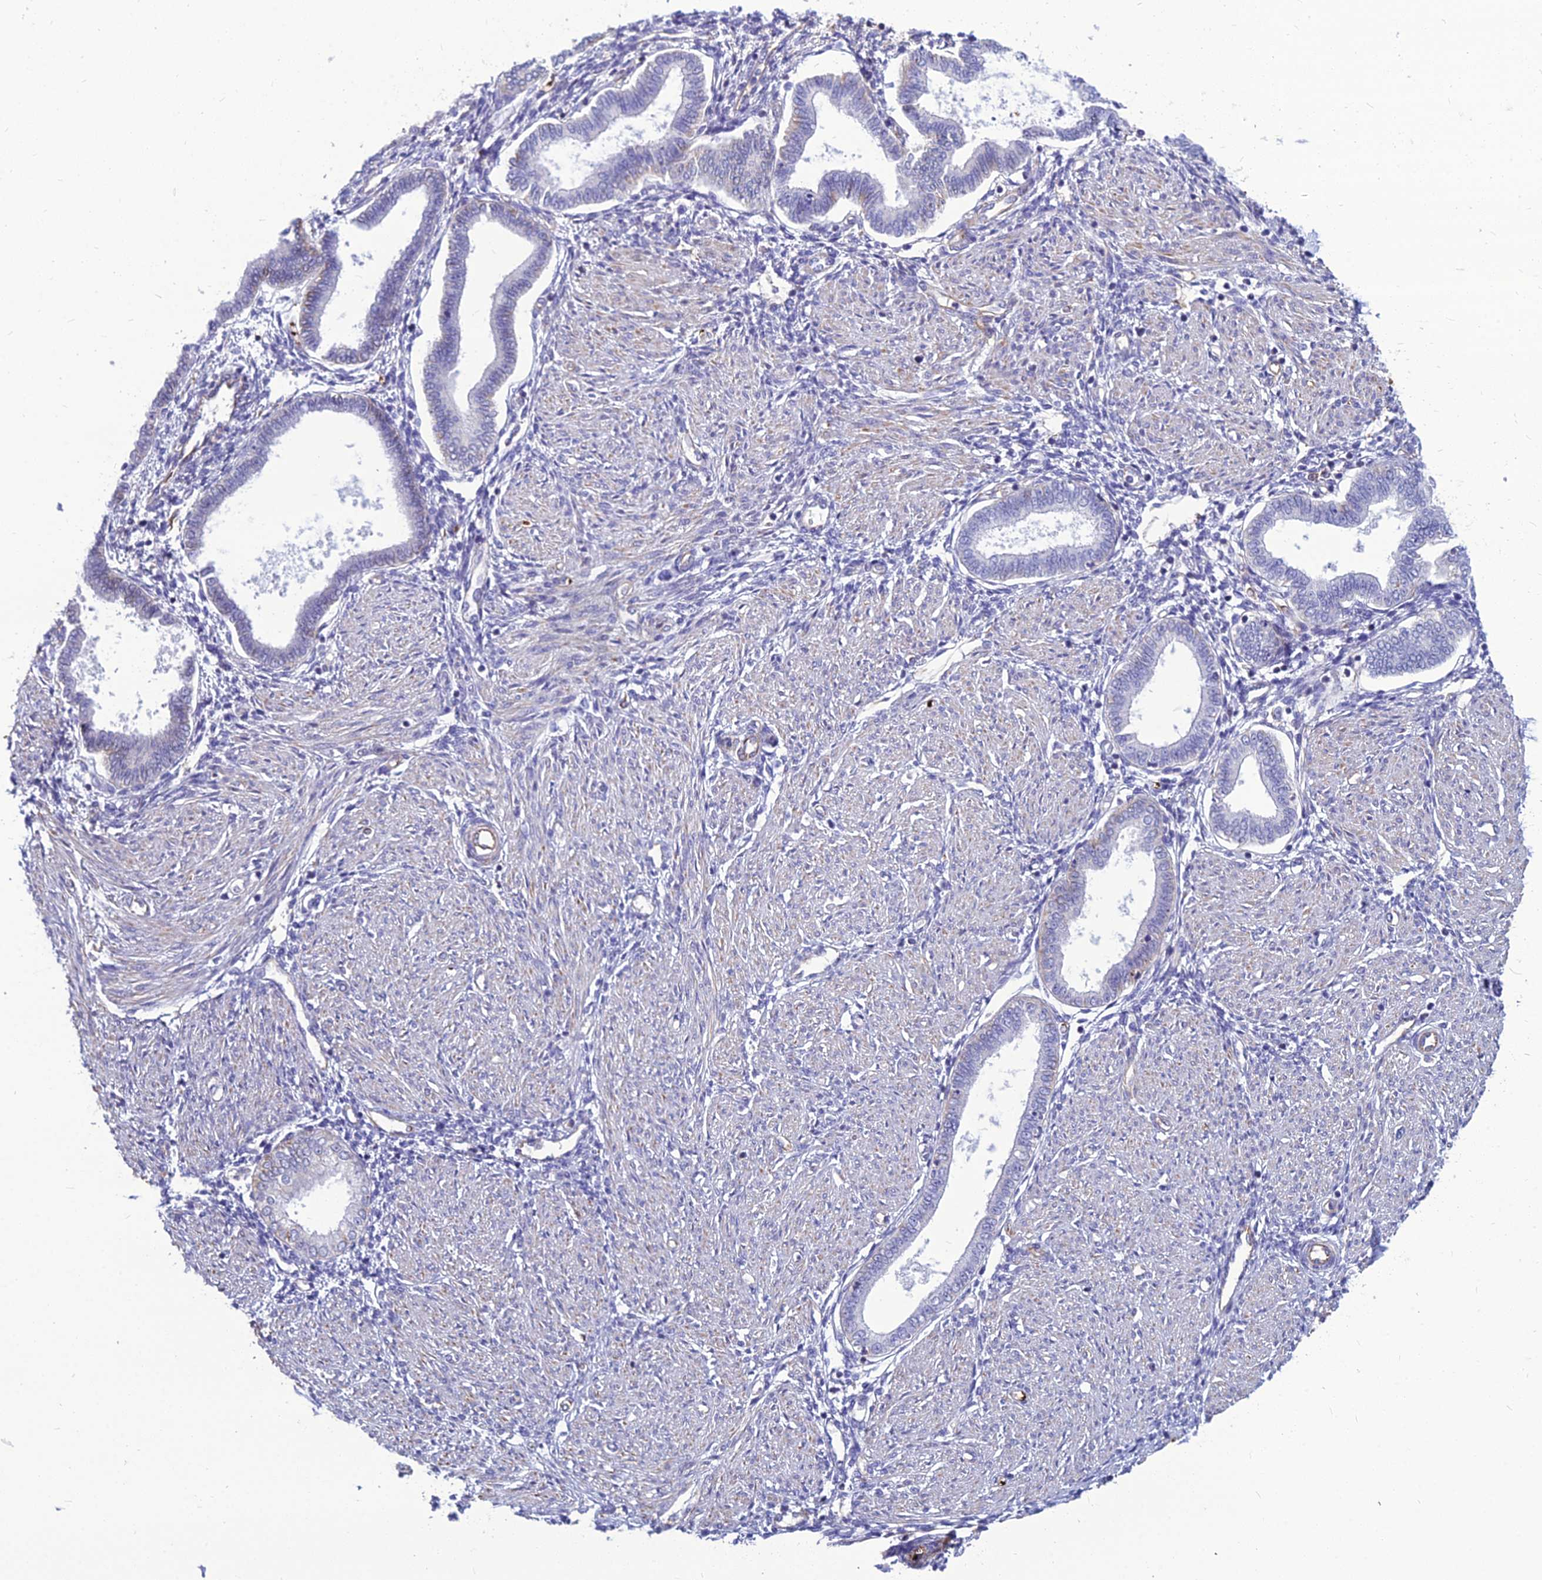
{"staining": {"intensity": "moderate", "quantity": "<25%", "location": "cytoplasmic/membranous"}, "tissue": "endometrium", "cell_type": "Cells in endometrial stroma", "image_type": "normal", "snomed": [{"axis": "morphology", "description": "Normal tissue, NOS"}, {"axis": "topography", "description": "Endometrium"}], "caption": "The micrograph reveals immunohistochemical staining of normal endometrium. There is moderate cytoplasmic/membranous expression is identified in about <25% of cells in endometrial stroma. (brown staining indicates protein expression, while blue staining denotes nuclei).", "gene": "PSMD11", "patient": {"sex": "female", "age": 53}}